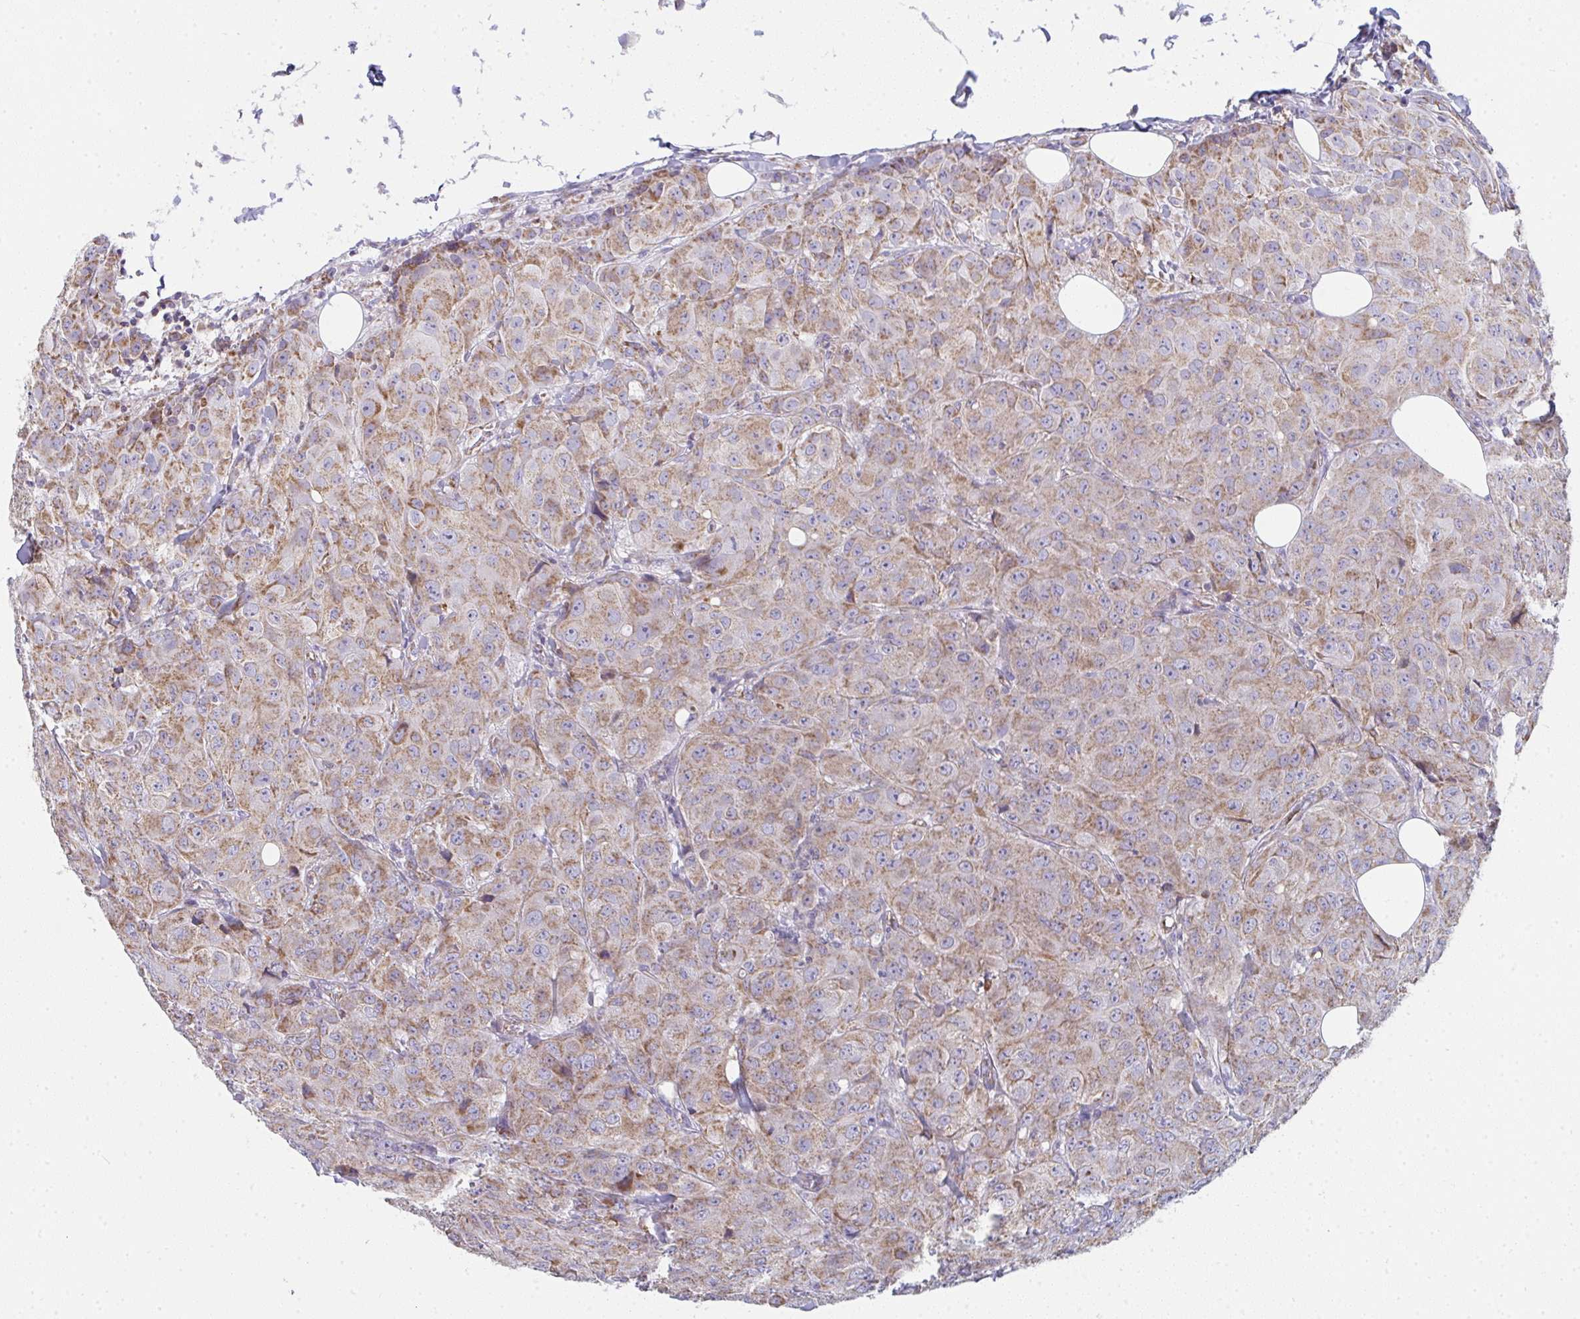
{"staining": {"intensity": "moderate", "quantity": ">75%", "location": "cytoplasmic/membranous"}, "tissue": "breast cancer", "cell_type": "Tumor cells", "image_type": "cancer", "snomed": [{"axis": "morphology", "description": "Duct carcinoma"}, {"axis": "topography", "description": "Breast"}], "caption": "This is an image of immunohistochemistry staining of breast cancer (invasive ductal carcinoma), which shows moderate expression in the cytoplasmic/membranous of tumor cells.", "gene": "FAHD1", "patient": {"sex": "female", "age": 43}}